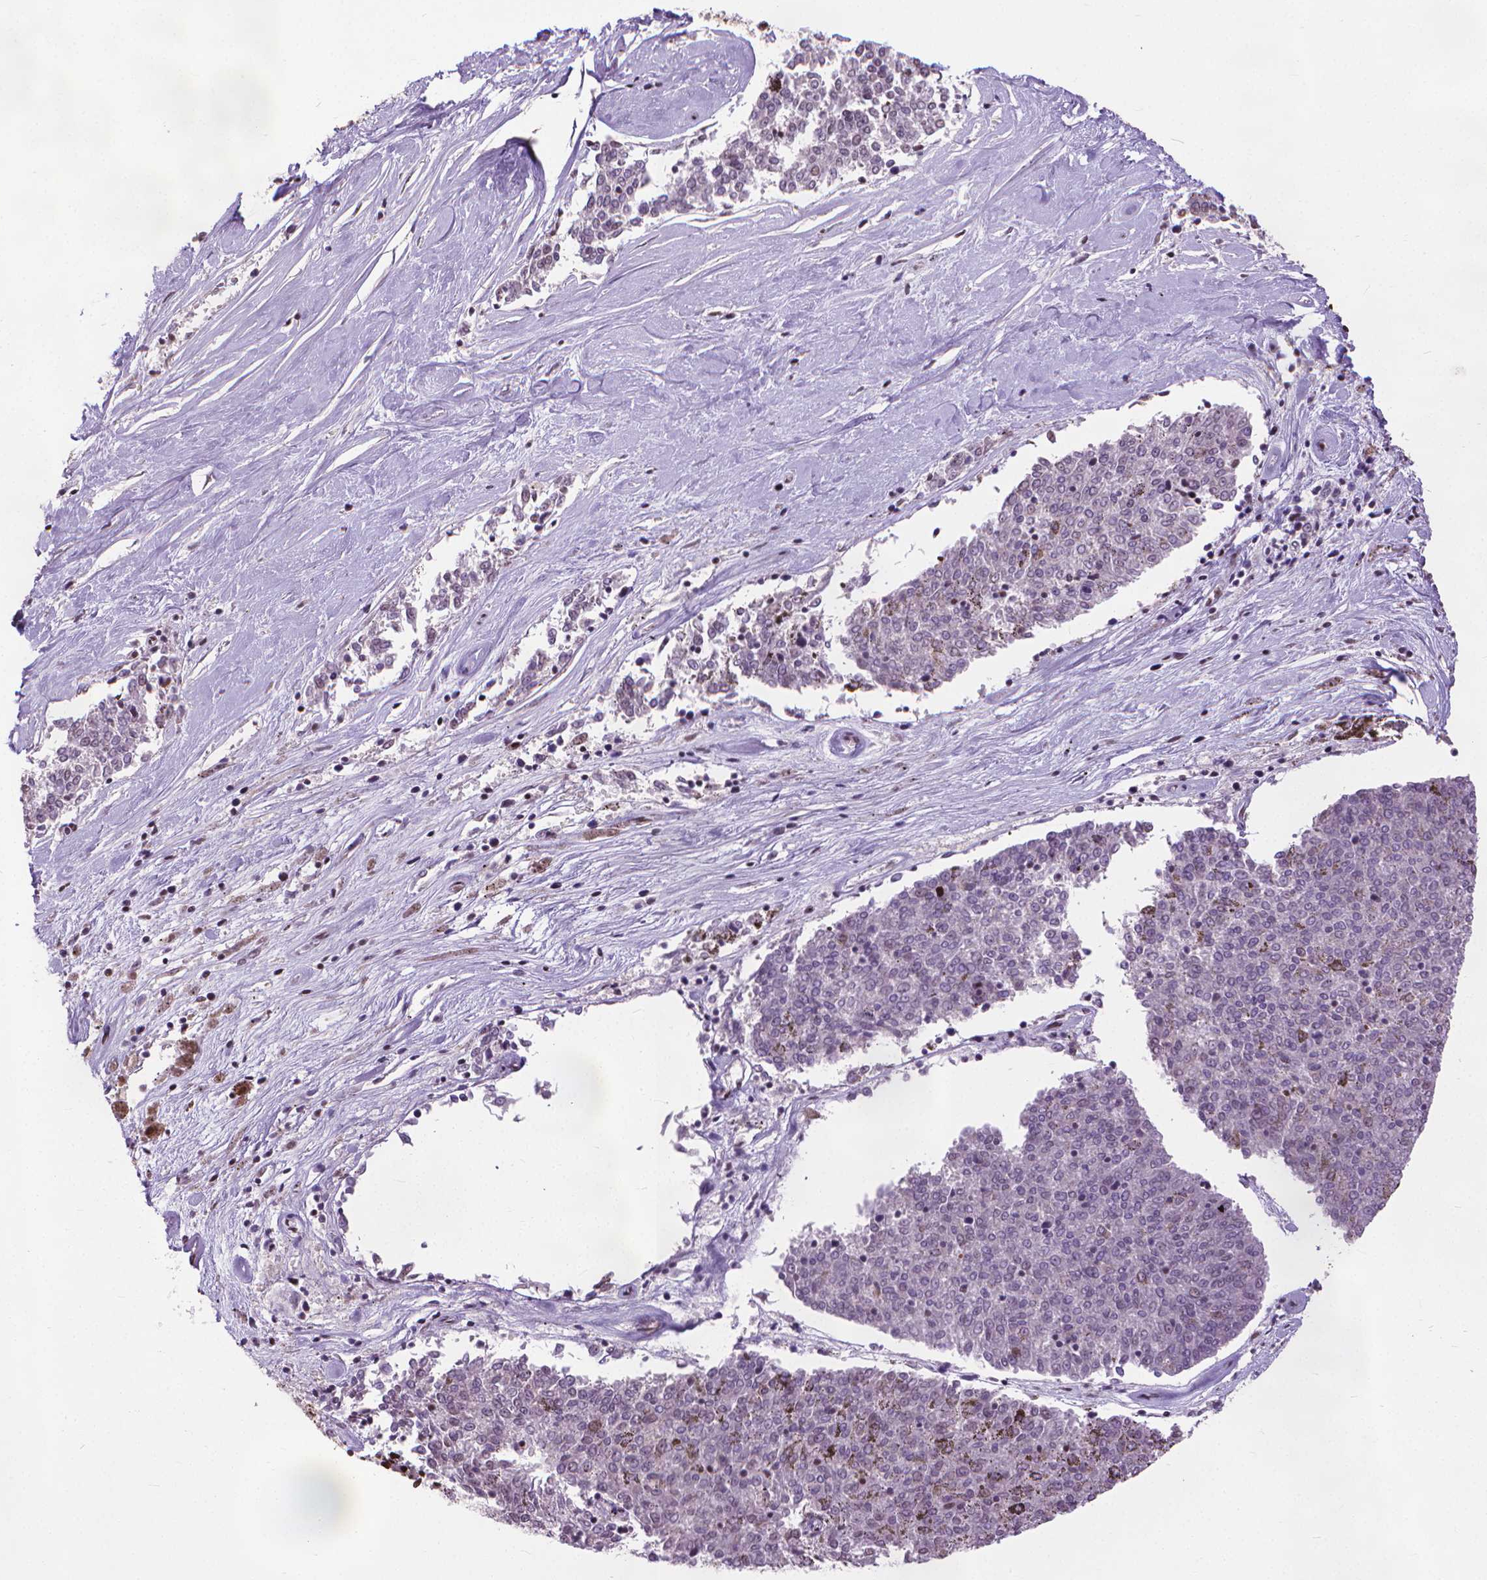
{"staining": {"intensity": "moderate", "quantity": "25%-75%", "location": "nuclear"}, "tissue": "melanoma", "cell_type": "Tumor cells", "image_type": "cancer", "snomed": [{"axis": "morphology", "description": "Malignant melanoma, NOS"}, {"axis": "topography", "description": "Skin"}], "caption": "Immunohistochemistry image of neoplastic tissue: human malignant melanoma stained using immunohistochemistry (IHC) exhibits medium levels of moderate protein expression localized specifically in the nuclear of tumor cells, appearing as a nuclear brown color.", "gene": "AKAP8", "patient": {"sex": "female", "age": 72}}